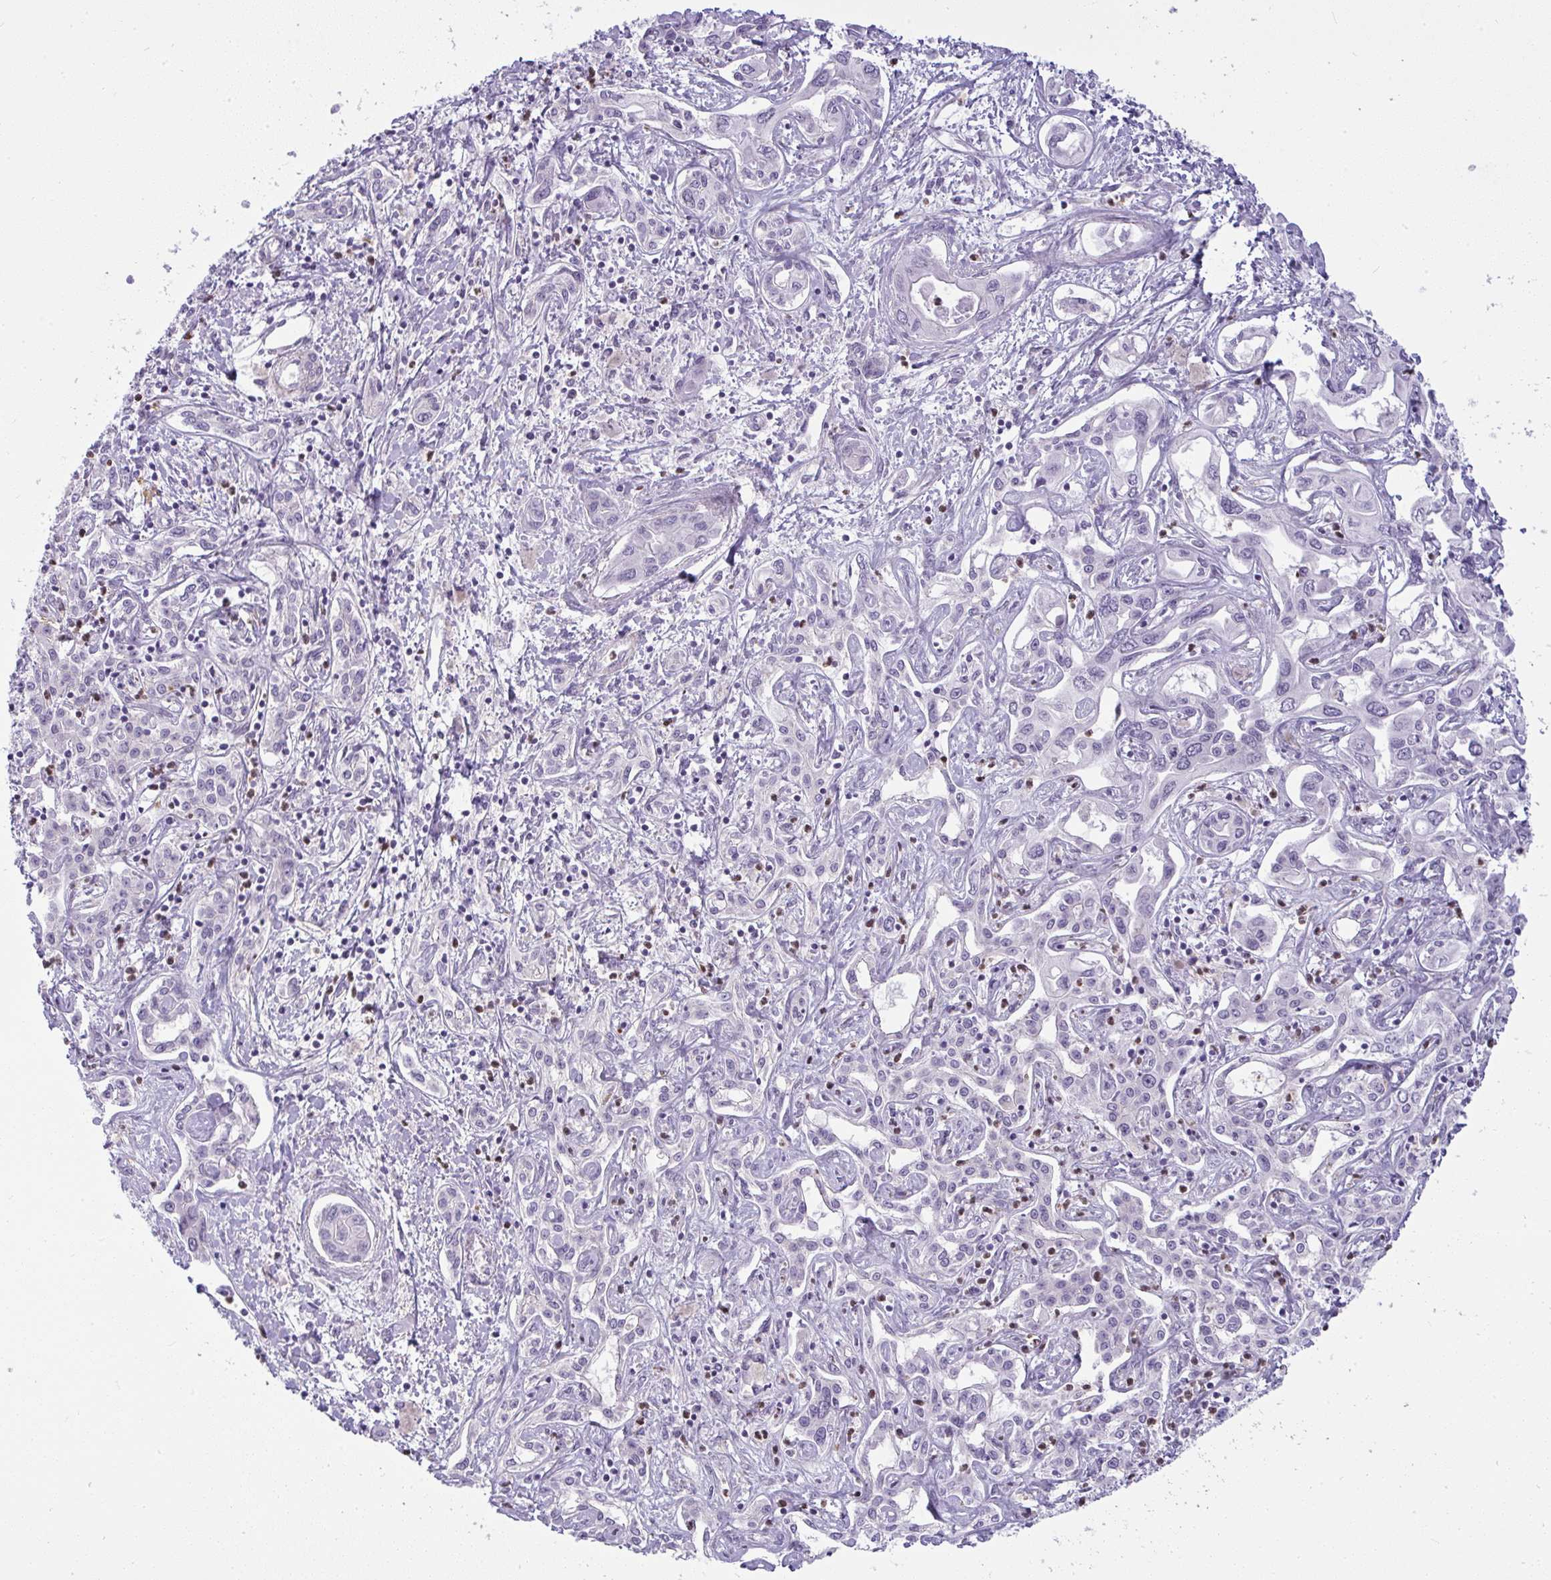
{"staining": {"intensity": "negative", "quantity": "none", "location": "none"}, "tissue": "liver cancer", "cell_type": "Tumor cells", "image_type": "cancer", "snomed": [{"axis": "morphology", "description": "Cholangiocarcinoma"}, {"axis": "topography", "description": "Liver"}], "caption": "Immunohistochemistry histopathology image of neoplastic tissue: liver cancer (cholangiocarcinoma) stained with DAB (3,3'-diaminobenzidine) reveals no significant protein staining in tumor cells.", "gene": "DZIP1", "patient": {"sex": "female", "age": 64}}